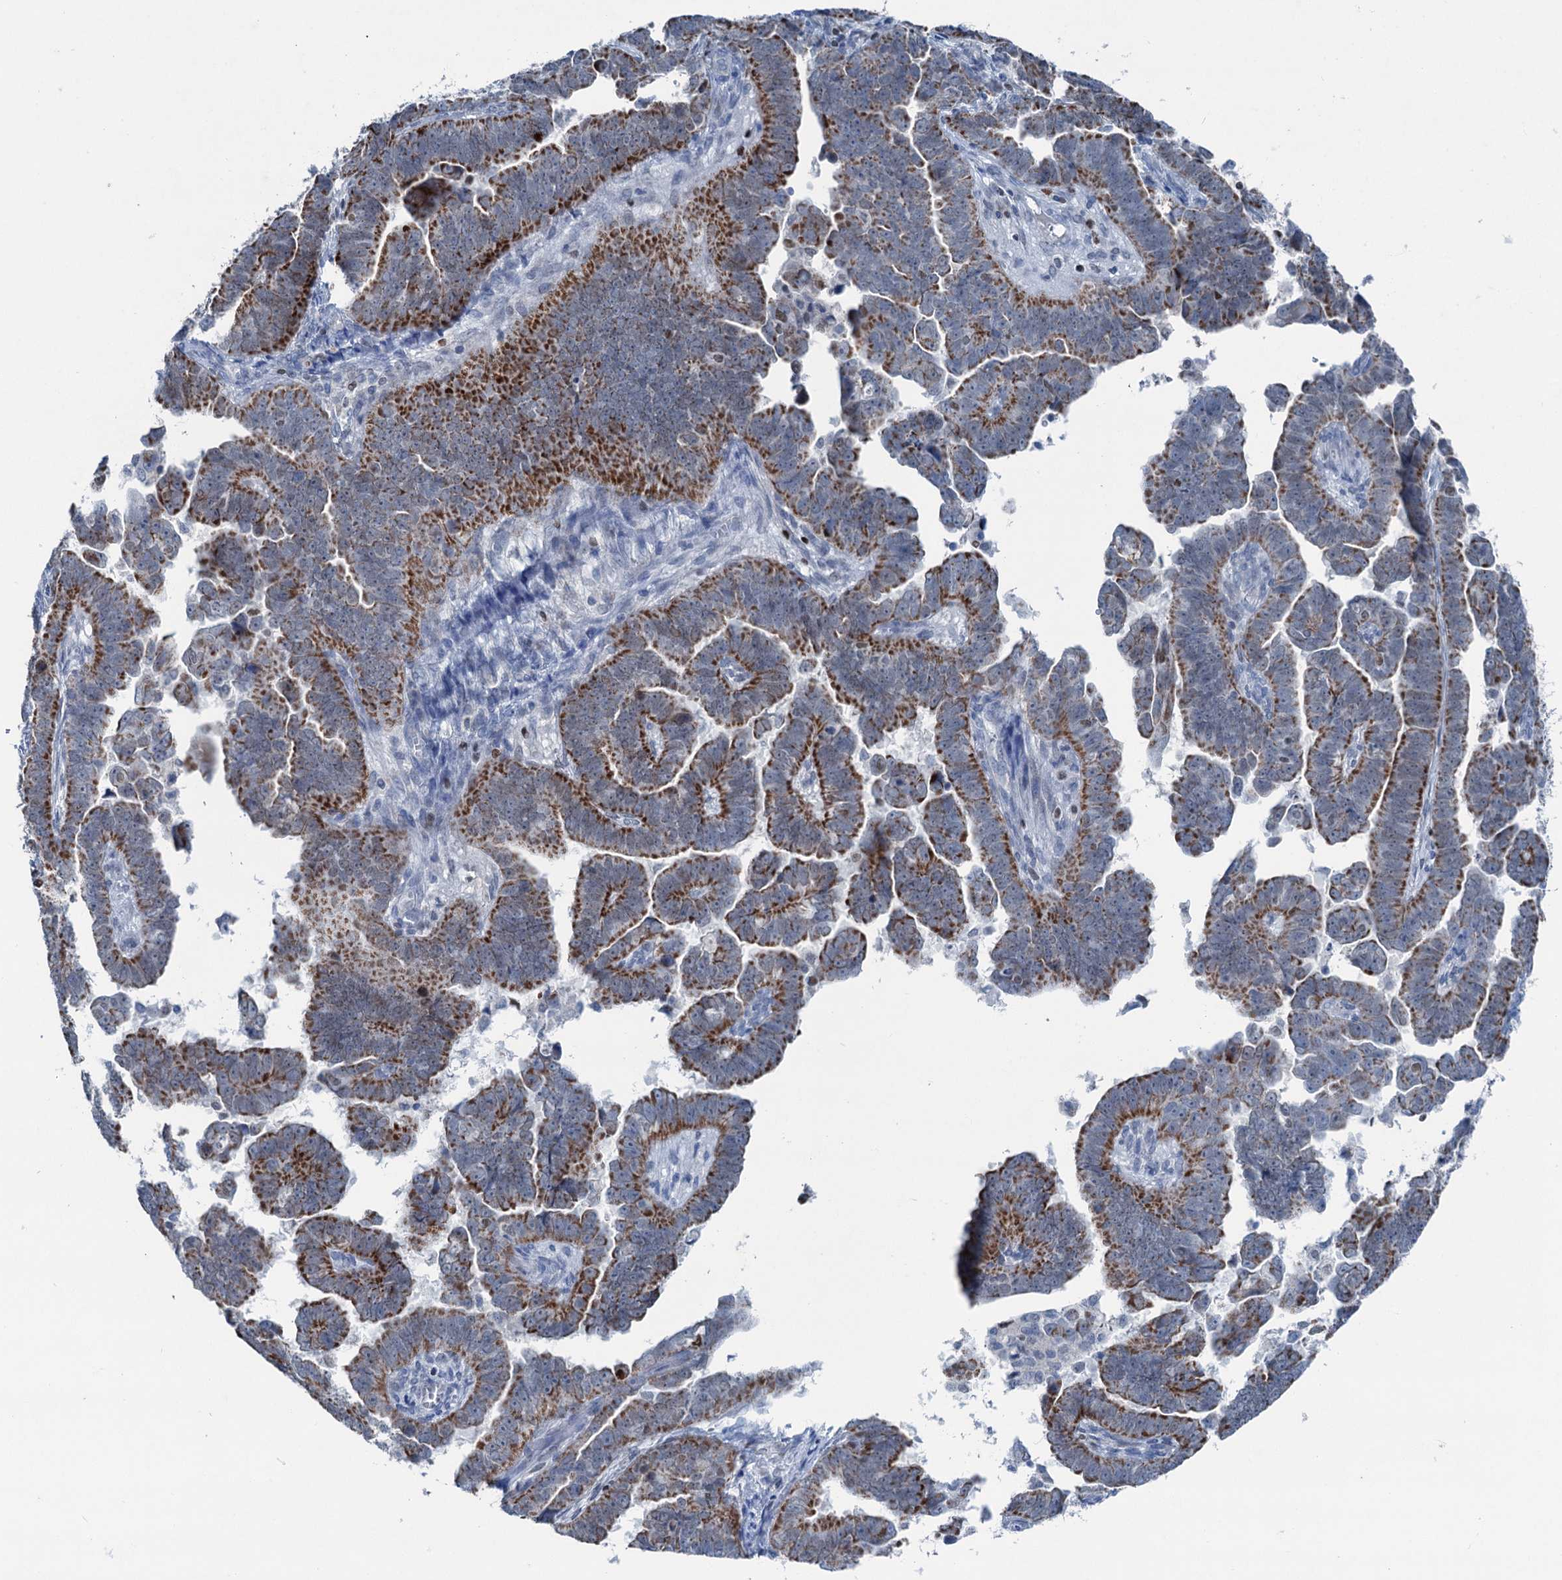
{"staining": {"intensity": "moderate", "quantity": ">75%", "location": "cytoplasmic/membranous"}, "tissue": "endometrial cancer", "cell_type": "Tumor cells", "image_type": "cancer", "snomed": [{"axis": "morphology", "description": "Adenocarcinoma, NOS"}, {"axis": "topography", "description": "Endometrium"}], "caption": "IHC staining of endometrial cancer (adenocarcinoma), which shows medium levels of moderate cytoplasmic/membranous expression in approximately >75% of tumor cells indicating moderate cytoplasmic/membranous protein staining. The staining was performed using DAB (3,3'-diaminobenzidine) (brown) for protein detection and nuclei were counterstained in hematoxylin (blue).", "gene": "ELP4", "patient": {"sex": "female", "age": 75}}